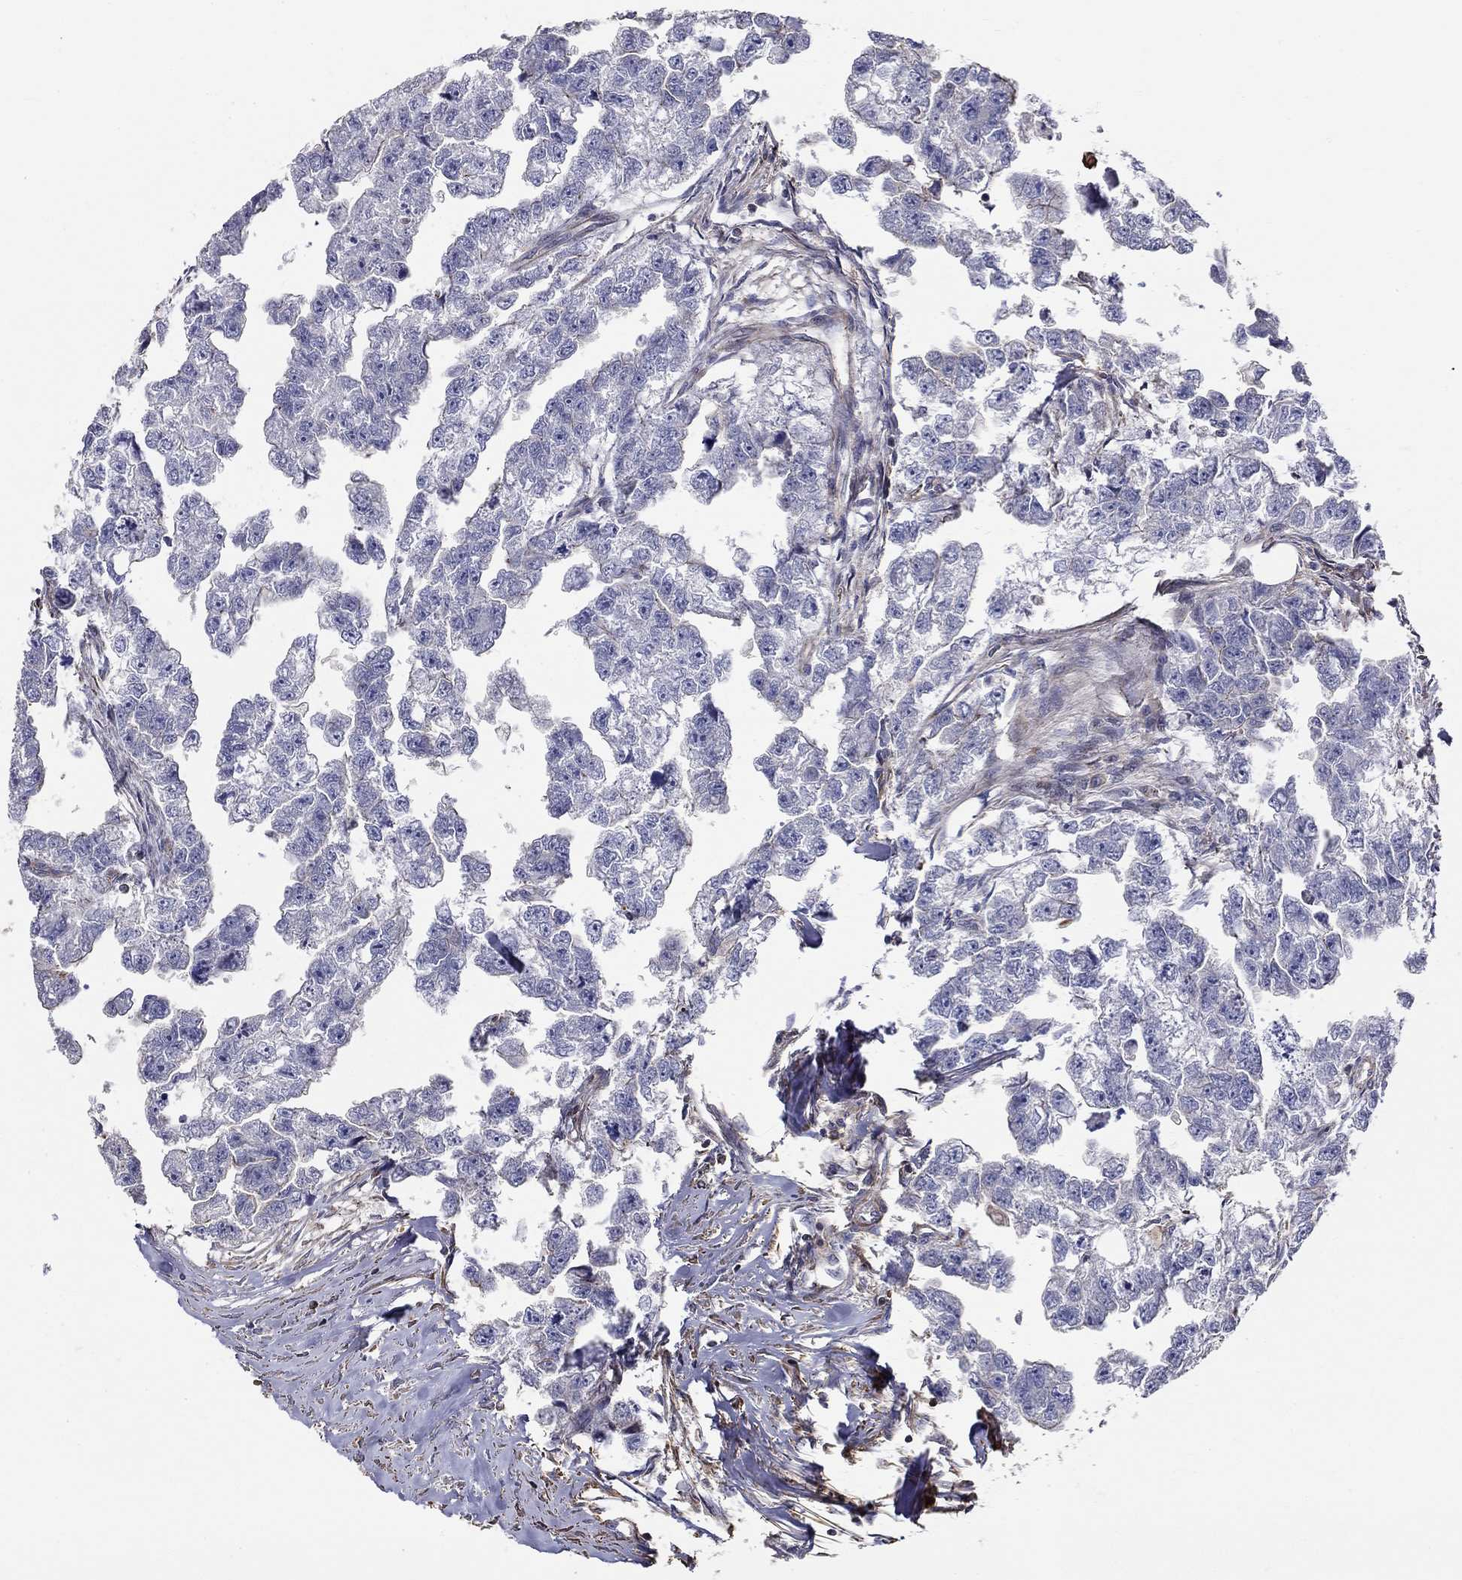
{"staining": {"intensity": "negative", "quantity": "none", "location": "none"}, "tissue": "testis cancer", "cell_type": "Tumor cells", "image_type": "cancer", "snomed": [{"axis": "morphology", "description": "Carcinoma, Embryonal, NOS"}, {"axis": "morphology", "description": "Teratoma, malignant, NOS"}, {"axis": "topography", "description": "Testis"}], "caption": "There is no significant positivity in tumor cells of testis embryonal carcinoma.", "gene": "NPHP1", "patient": {"sex": "male", "age": 44}}